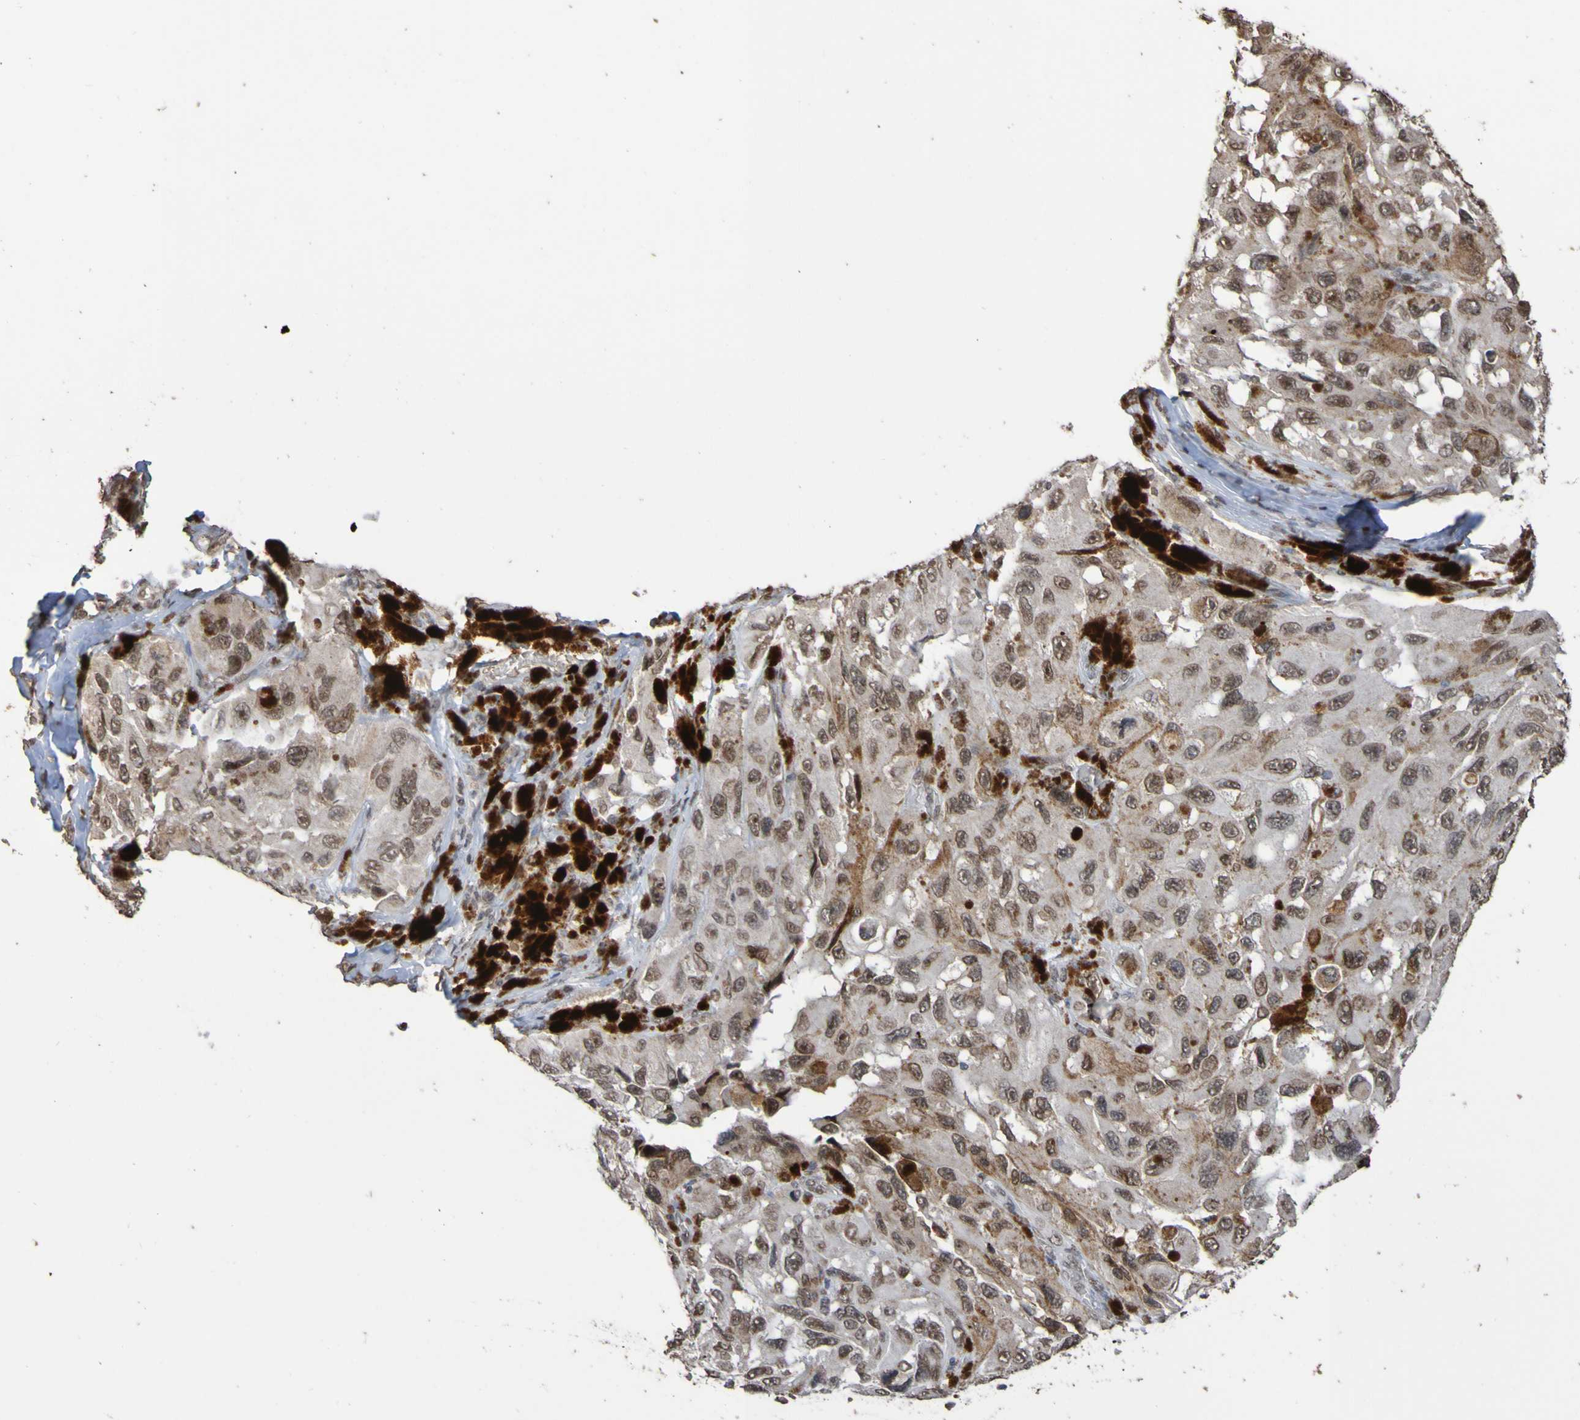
{"staining": {"intensity": "weak", "quantity": ">75%", "location": "nuclear"}, "tissue": "melanoma", "cell_type": "Tumor cells", "image_type": "cancer", "snomed": [{"axis": "morphology", "description": "Malignant melanoma, NOS"}, {"axis": "topography", "description": "Skin"}], "caption": "The image reveals a brown stain indicating the presence of a protein in the nuclear of tumor cells in malignant melanoma.", "gene": "ALKBH2", "patient": {"sex": "female", "age": 73}}